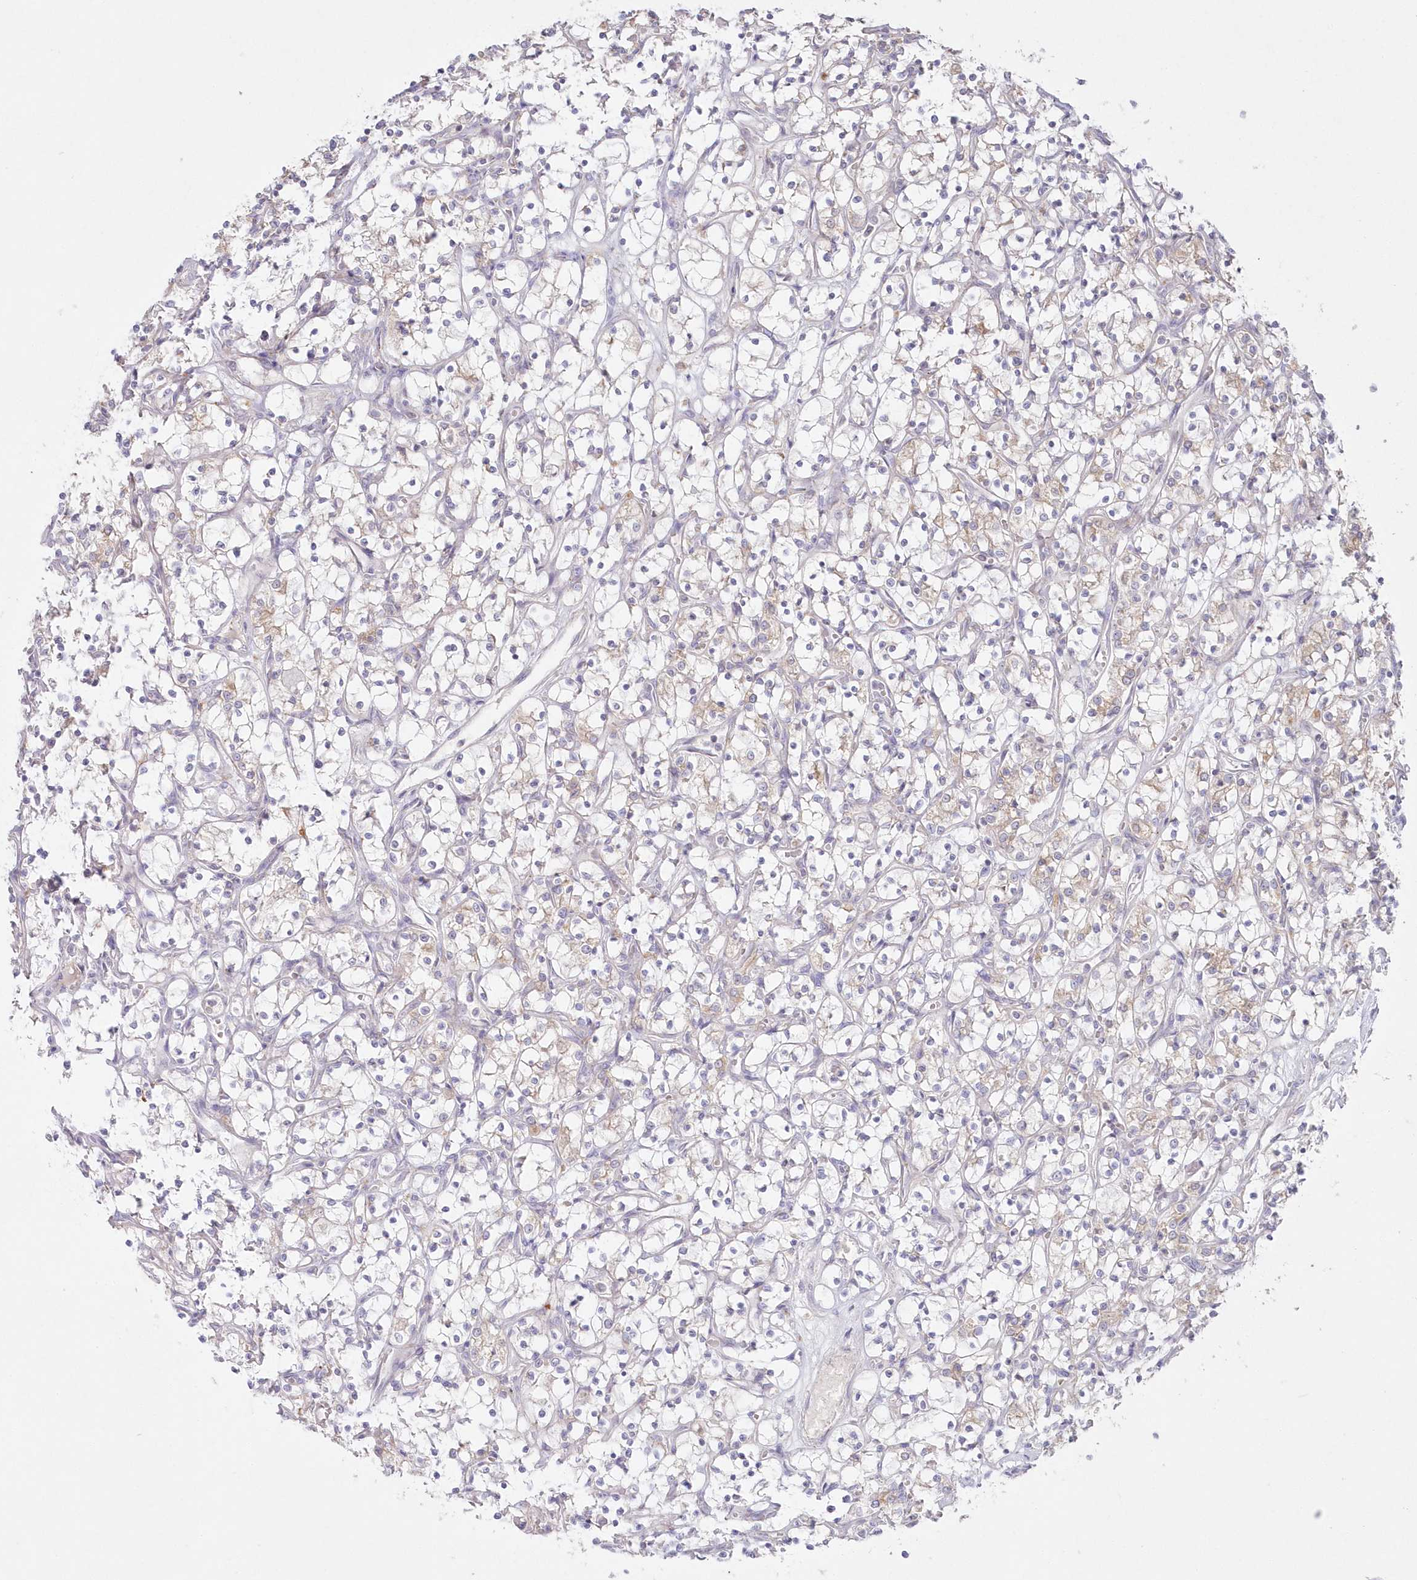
{"staining": {"intensity": "weak", "quantity": "<25%", "location": "cytoplasmic/membranous"}, "tissue": "renal cancer", "cell_type": "Tumor cells", "image_type": "cancer", "snomed": [{"axis": "morphology", "description": "Adenocarcinoma, NOS"}, {"axis": "topography", "description": "Kidney"}], "caption": "The micrograph displays no significant positivity in tumor cells of renal cancer (adenocarcinoma).", "gene": "ARSB", "patient": {"sex": "female", "age": 69}}